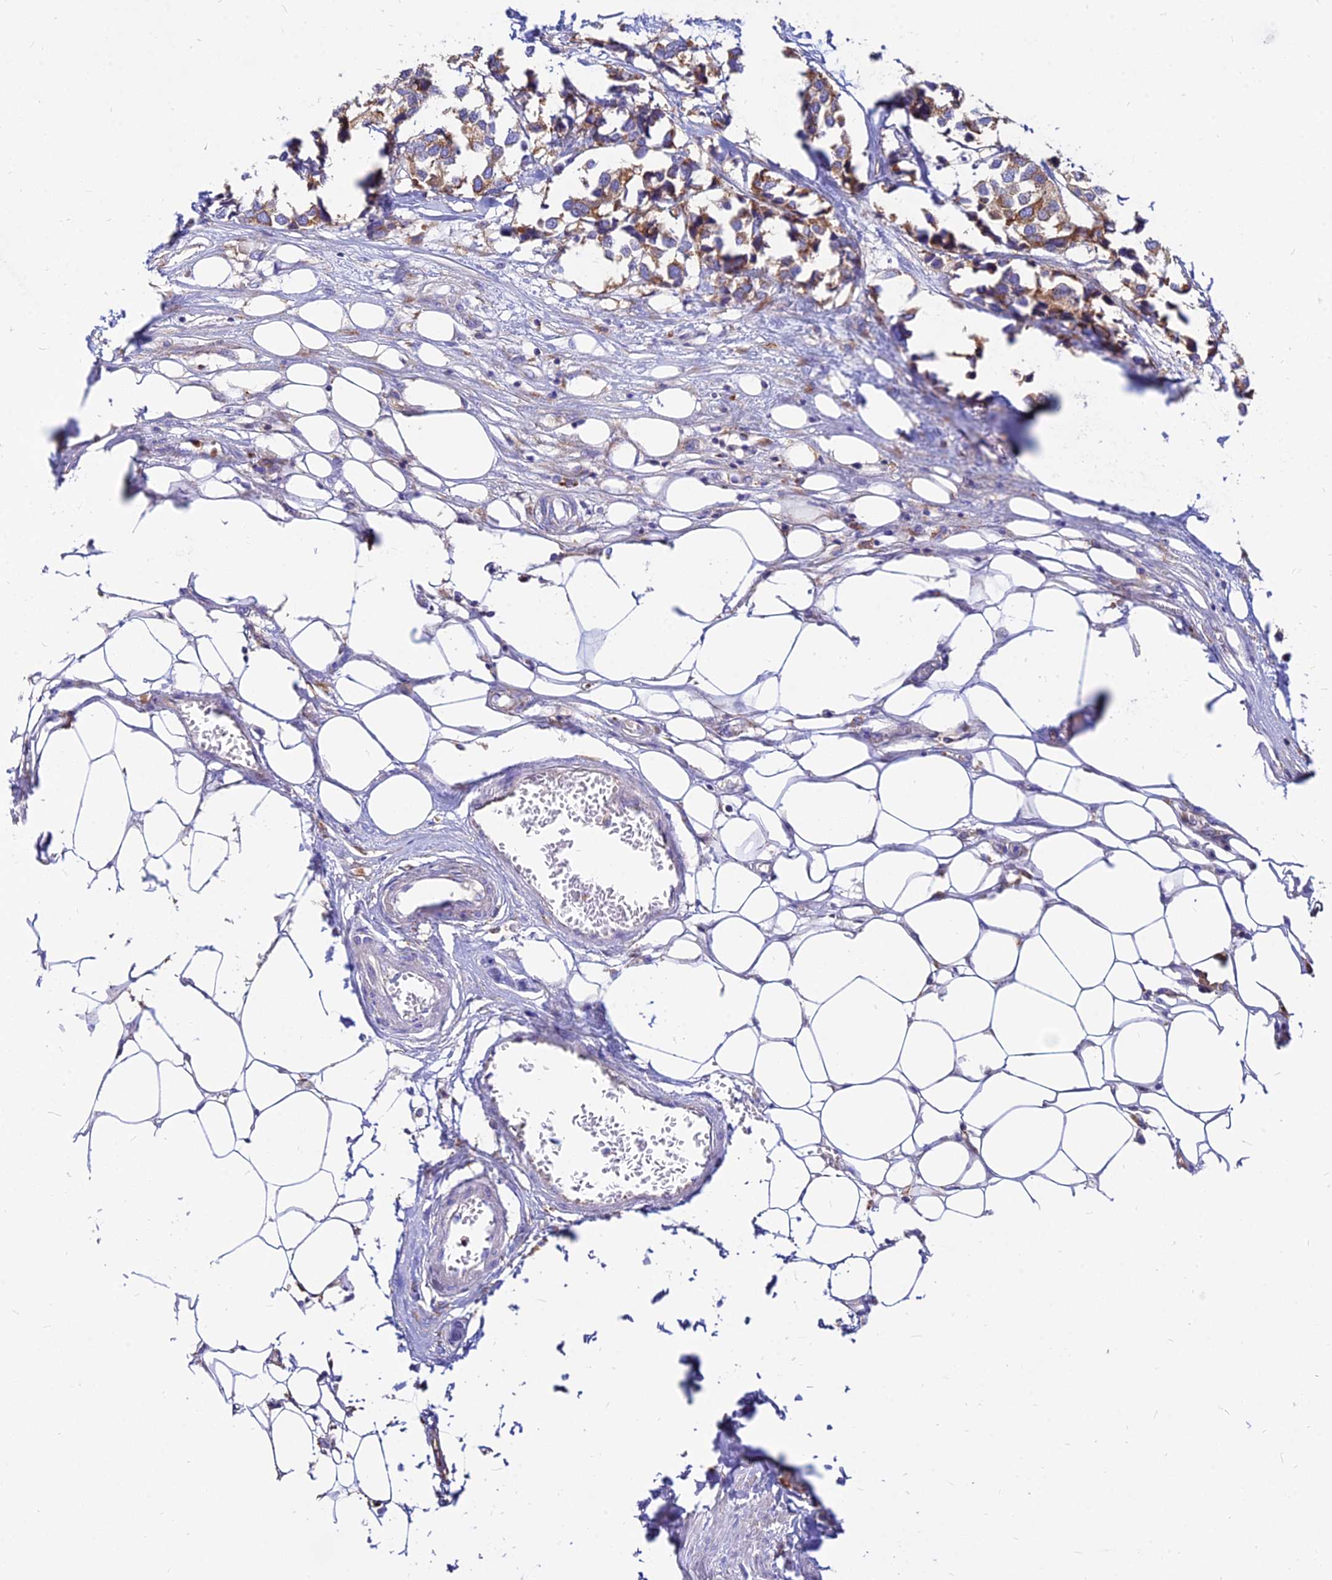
{"staining": {"intensity": "moderate", "quantity": ">75%", "location": "cytoplasmic/membranous"}, "tissue": "breast cancer", "cell_type": "Tumor cells", "image_type": "cancer", "snomed": [{"axis": "morphology", "description": "Duct carcinoma"}, {"axis": "topography", "description": "Breast"}], "caption": "High-magnification brightfield microscopy of breast cancer (infiltrating ductal carcinoma) stained with DAB (brown) and counterstained with hematoxylin (blue). tumor cells exhibit moderate cytoplasmic/membranous positivity is identified in about>75% of cells.", "gene": "AGTRAP", "patient": {"sex": "female", "age": 83}}